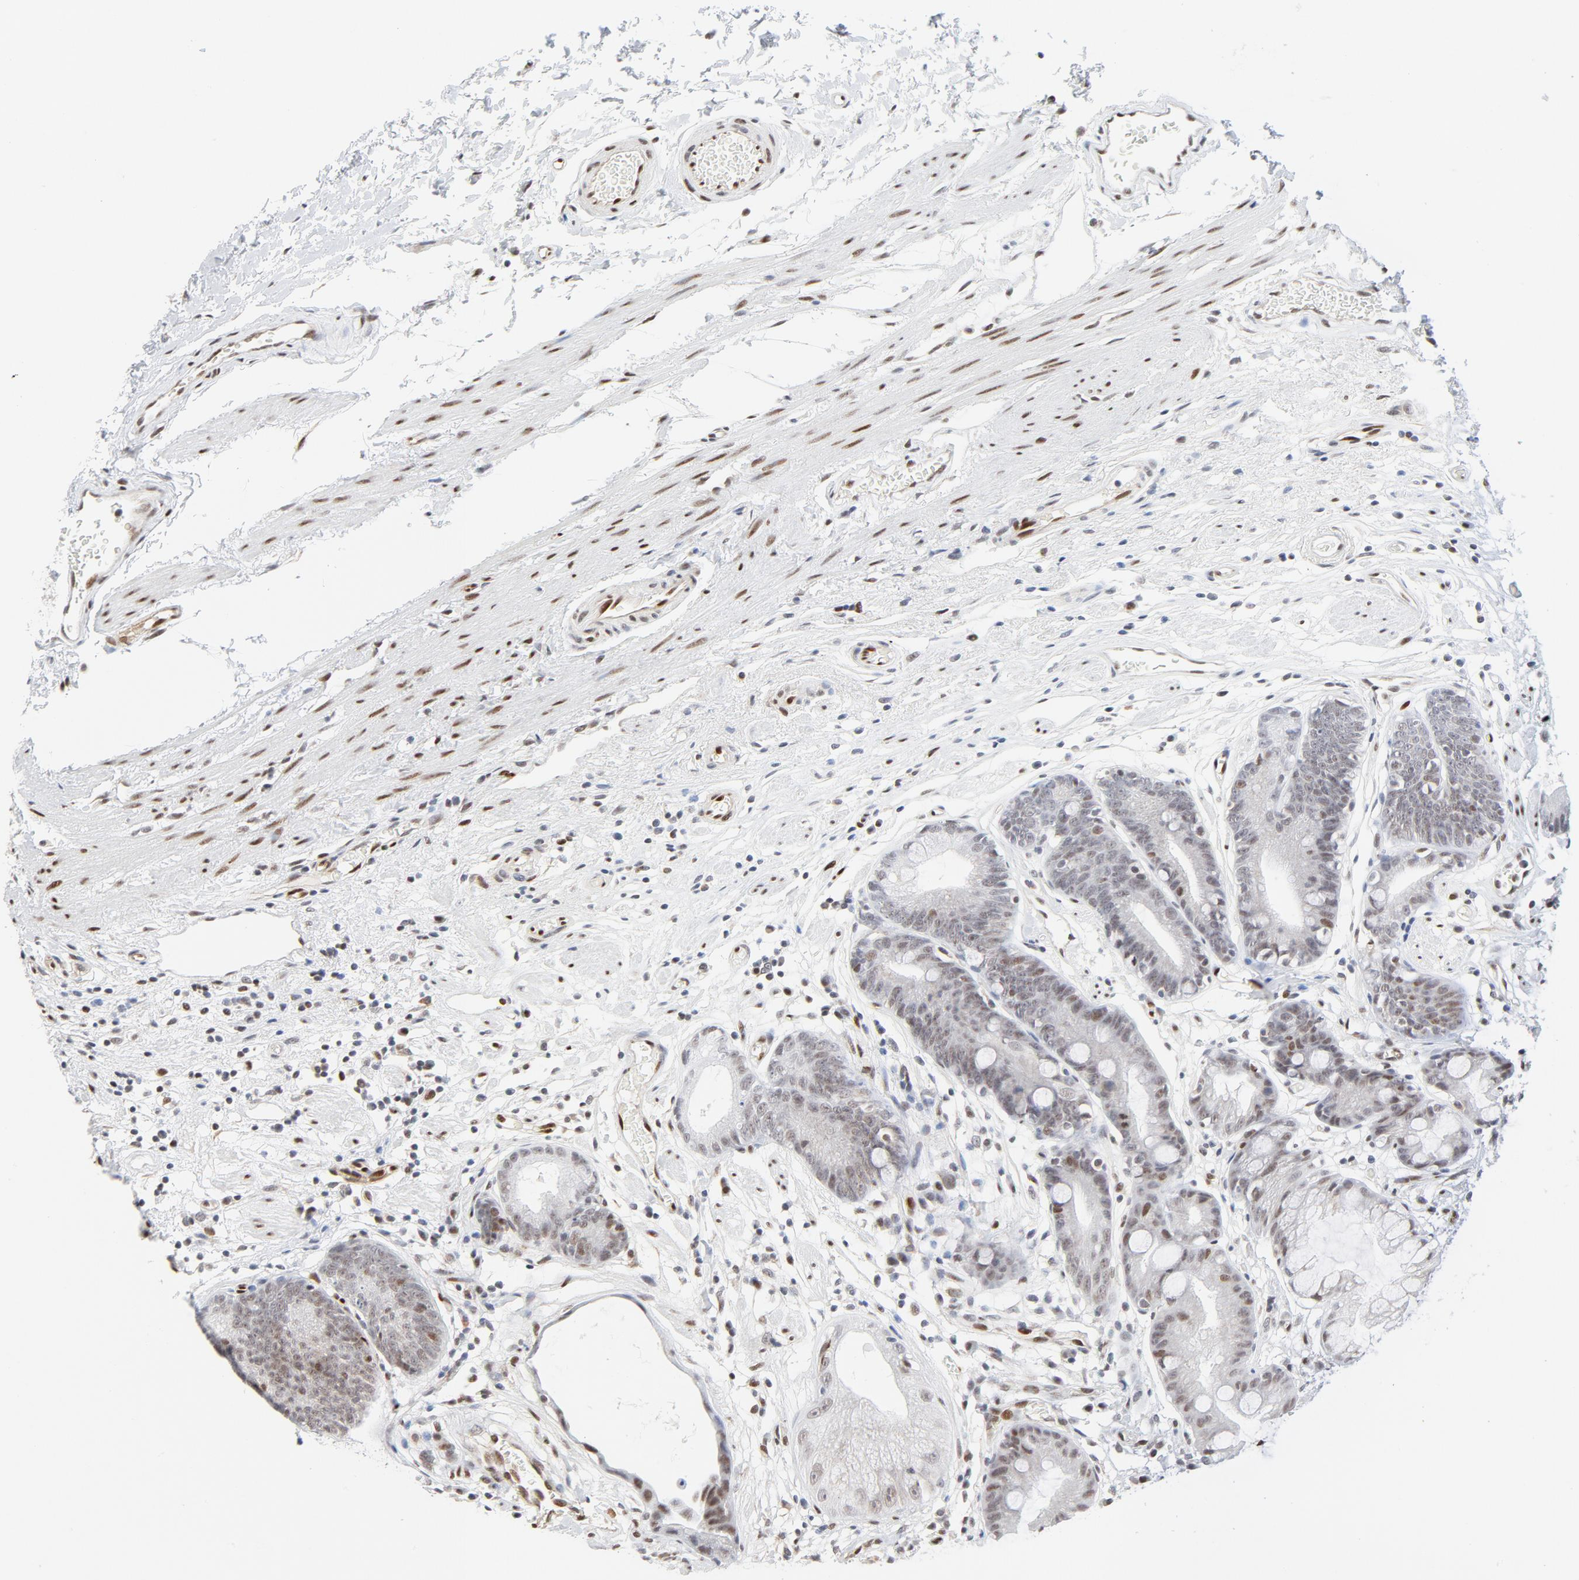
{"staining": {"intensity": "weak", "quantity": "<25%", "location": "nuclear"}, "tissue": "stomach", "cell_type": "Glandular cells", "image_type": "normal", "snomed": [{"axis": "morphology", "description": "Normal tissue, NOS"}, {"axis": "morphology", "description": "Inflammation, NOS"}, {"axis": "topography", "description": "Stomach, lower"}], "caption": "Immunohistochemistry micrograph of unremarkable human stomach stained for a protein (brown), which reveals no expression in glandular cells.", "gene": "MEF2A", "patient": {"sex": "male", "age": 59}}